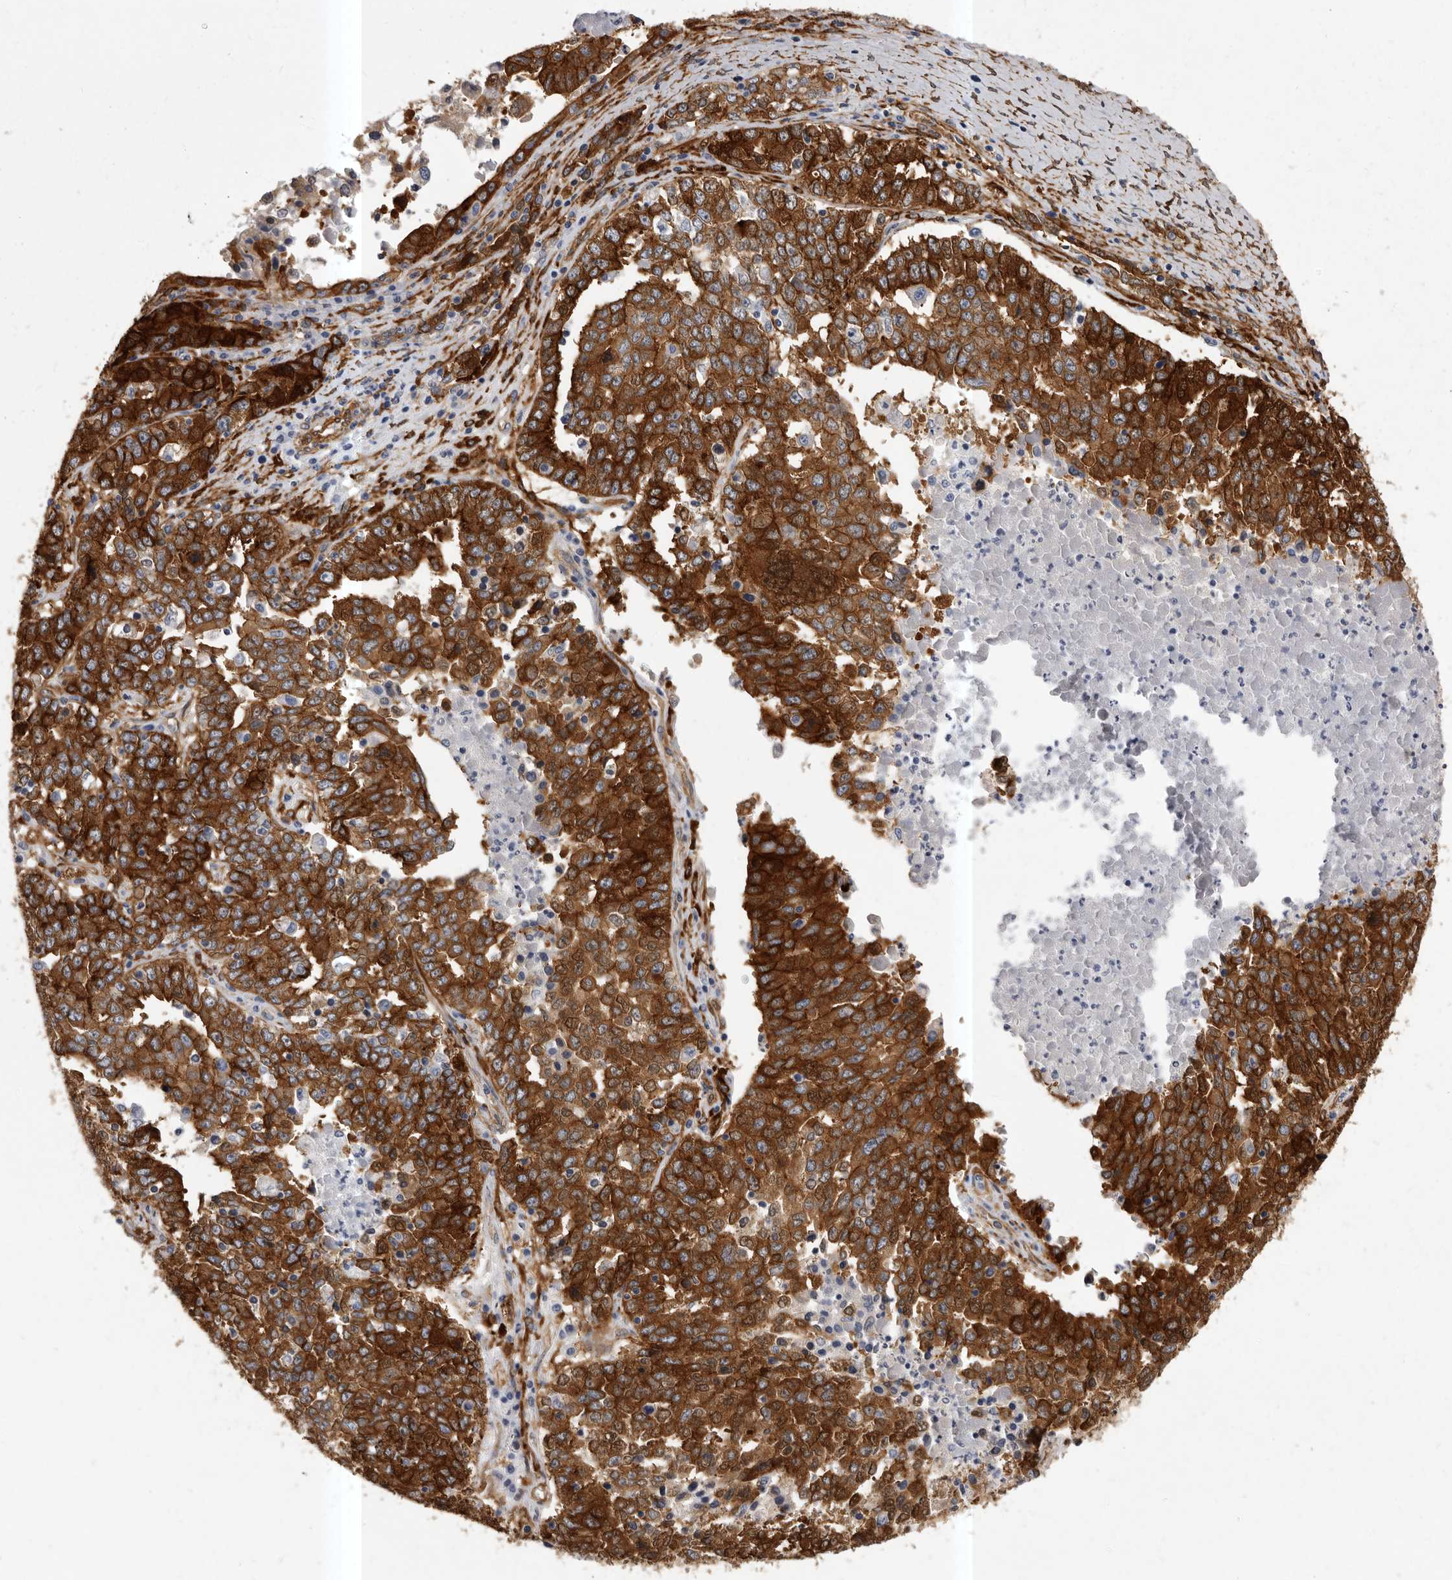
{"staining": {"intensity": "strong", "quantity": ">75%", "location": "cytoplasmic/membranous"}, "tissue": "ovarian cancer", "cell_type": "Tumor cells", "image_type": "cancer", "snomed": [{"axis": "morphology", "description": "Carcinoma, endometroid"}, {"axis": "topography", "description": "Ovary"}], "caption": "Endometroid carcinoma (ovarian) was stained to show a protein in brown. There is high levels of strong cytoplasmic/membranous expression in about >75% of tumor cells.", "gene": "ENAH", "patient": {"sex": "female", "age": 62}}